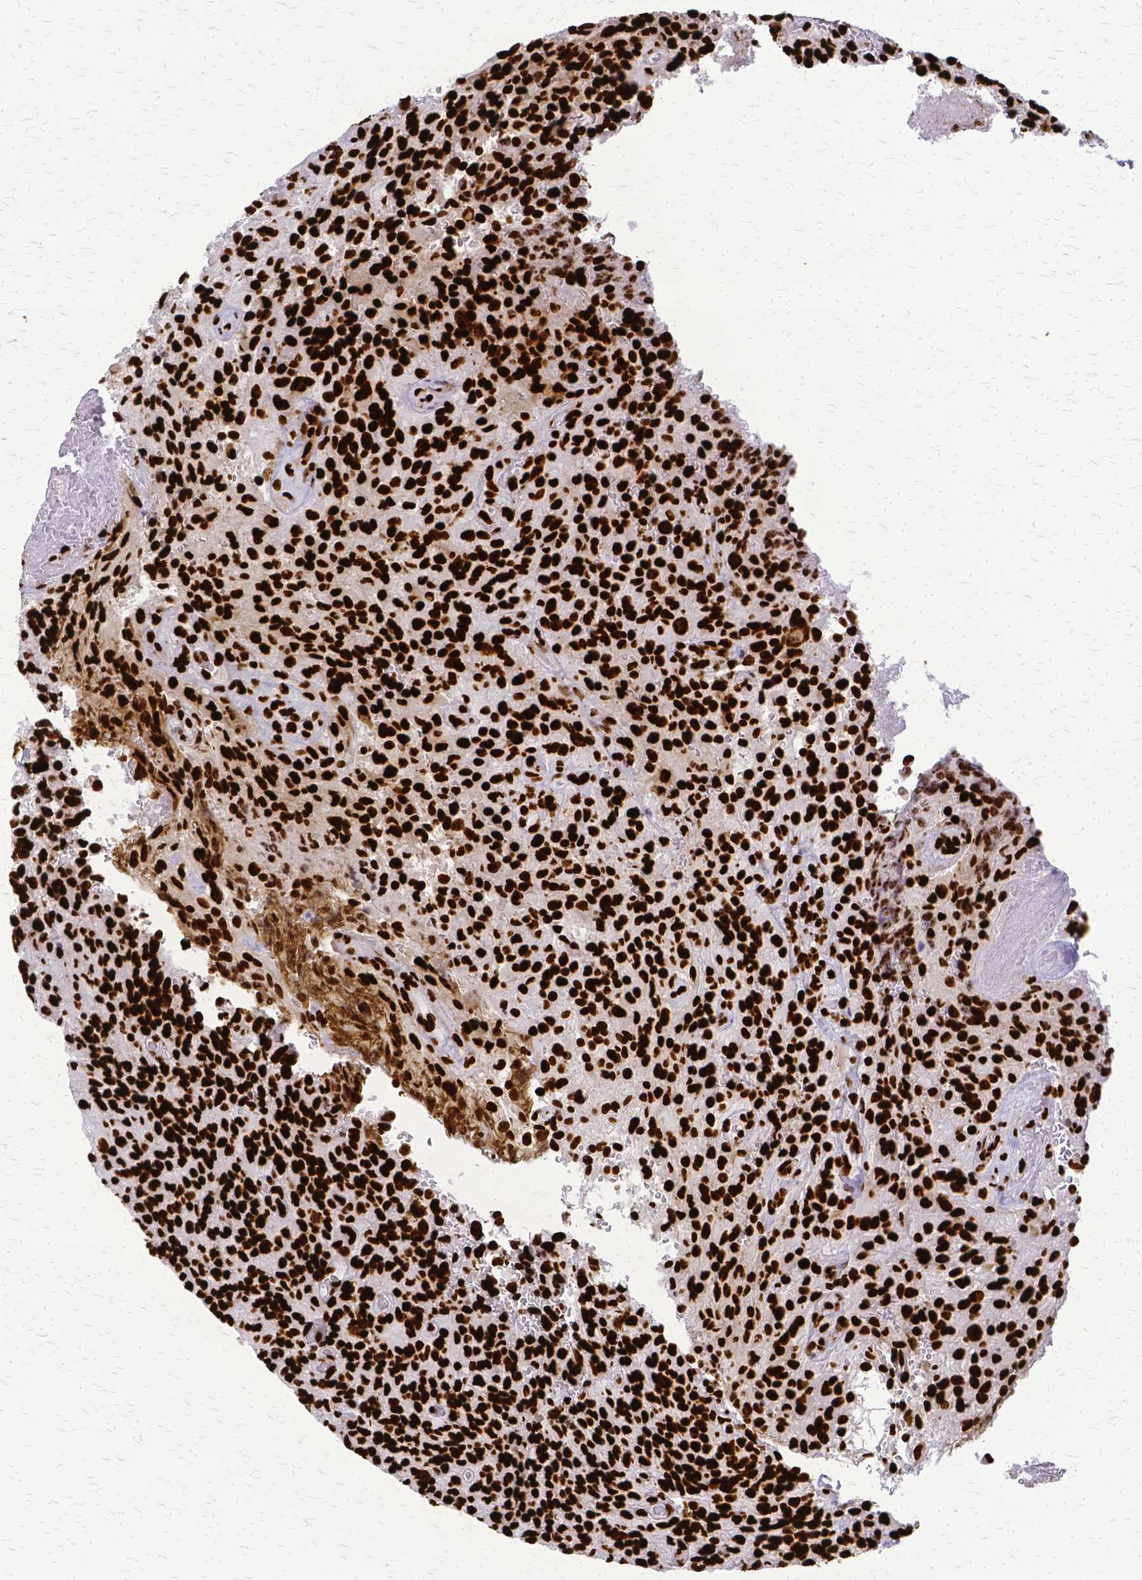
{"staining": {"intensity": "strong", "quantity": ">75%", "location": "nuclear"}, "tissue": "glioma", "cell_type": "Tumor cells", "image_type": "cancer", "snomed": [{"axis": "morphology", "description": "Normal tissue, NOS"}, {"axis": "morphology", "description": "Glioma, malignant, High grade"}, {"axis": "topography", "description": "Cerebral cortex"}], "caption": "Malignant glioma (high-grade) stained with IHC exhibits strong nuclear expression in approximately >75% of tumor cells.", "gene": "SFPQ", "patient": {"sex": "male", "age": 56}}